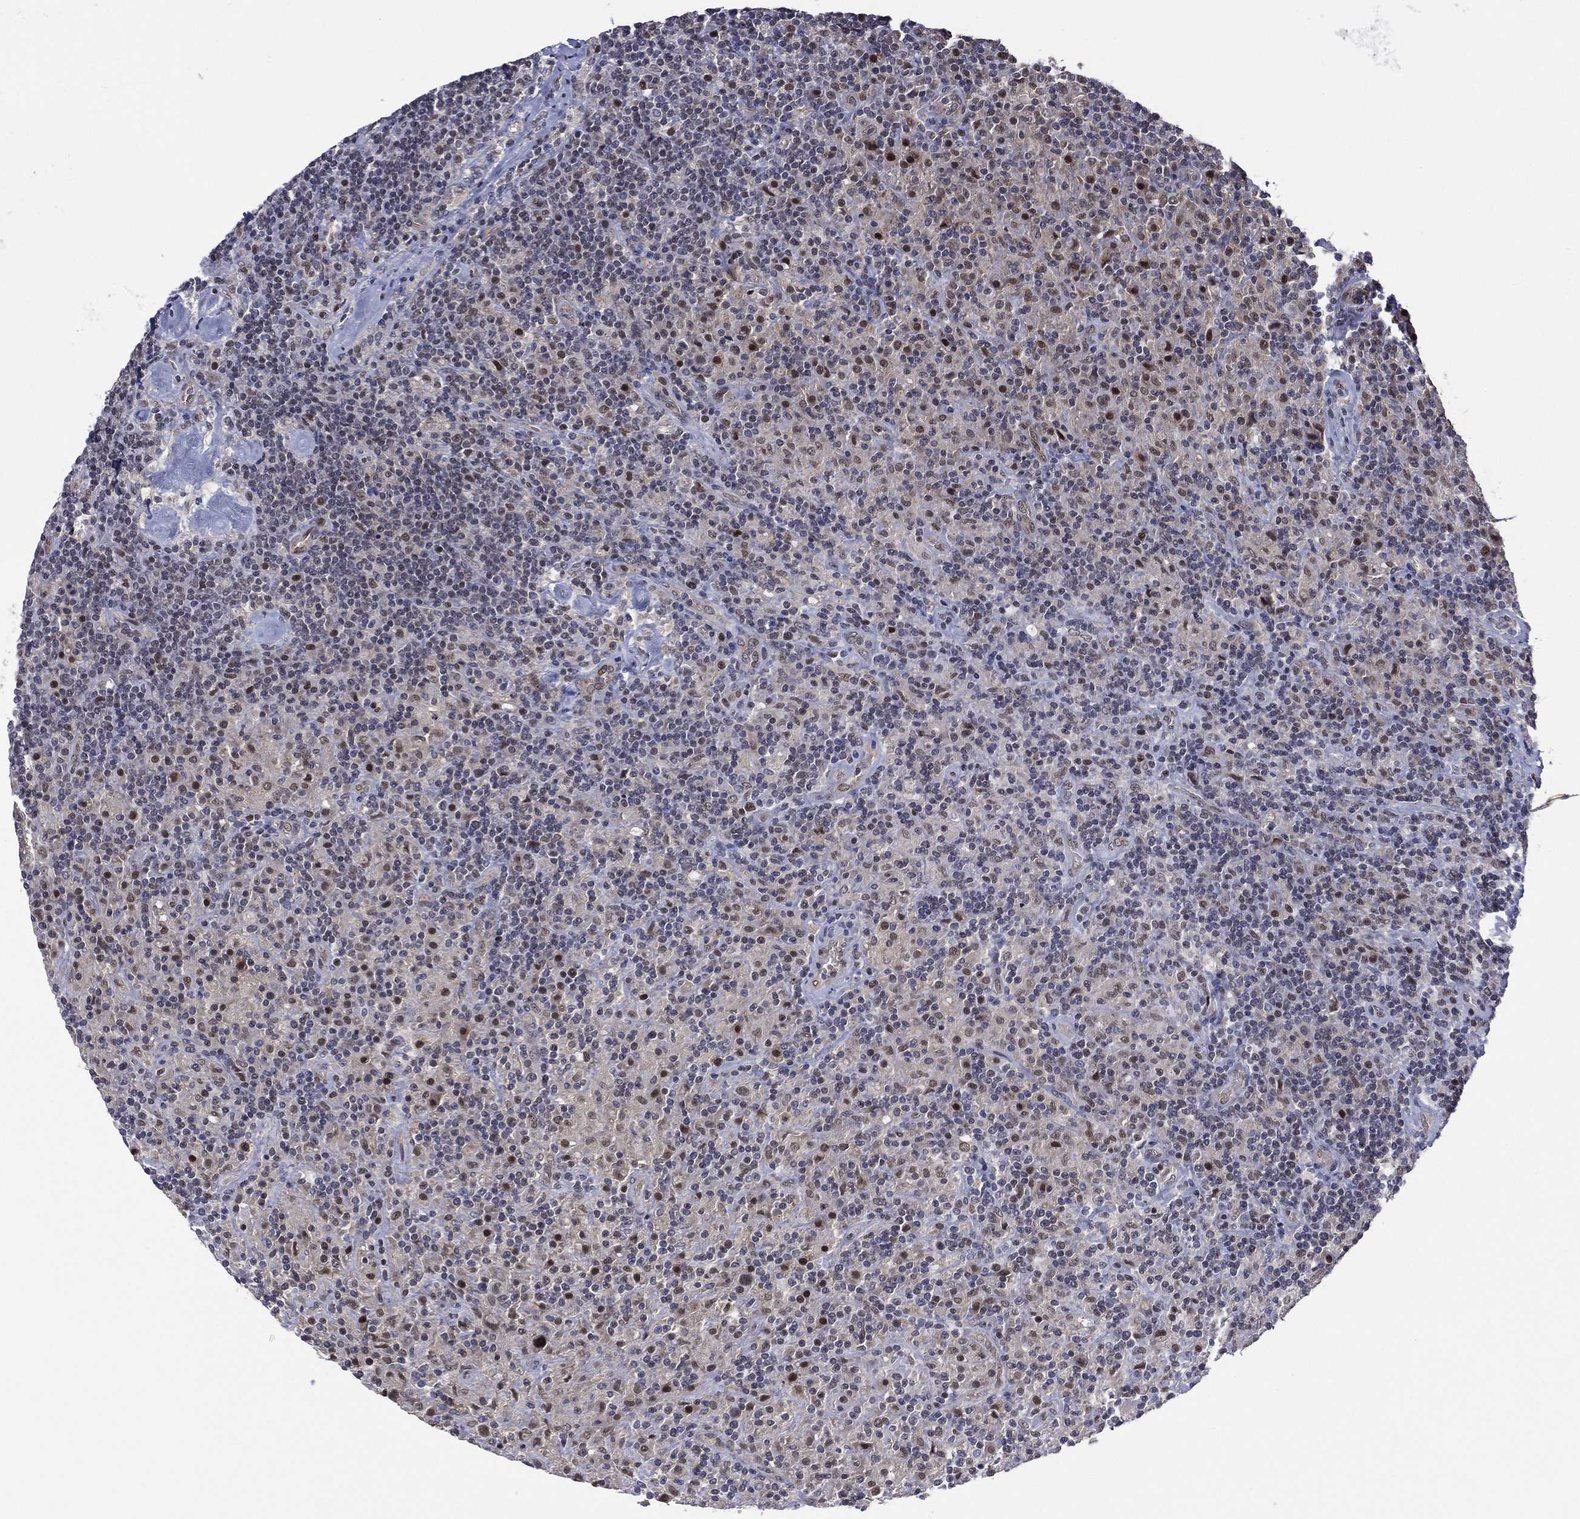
{"staining": {"intensity": "moderate", "quantity": "25%-75%", "location": "nuclear"}, "tissue": "lymphoma", "cell_type": "Tumor cells", "image_type": "cancer", "snomed": [{"axis": "morphology", "description": "Hodgkin's disease, NOS"}, {"axis": "topography", "description": "Lymph node"}], "caption": "Immunohistochemistry (IHC) histopathology image of human lymphoma stained for a protein (brown), which demonstrates medium levels of moderate nuclear positivity in approximately 25%-75% of tumor cells.", "gene": "GSE1", "patient": {"sex": "male", "age": 70}}